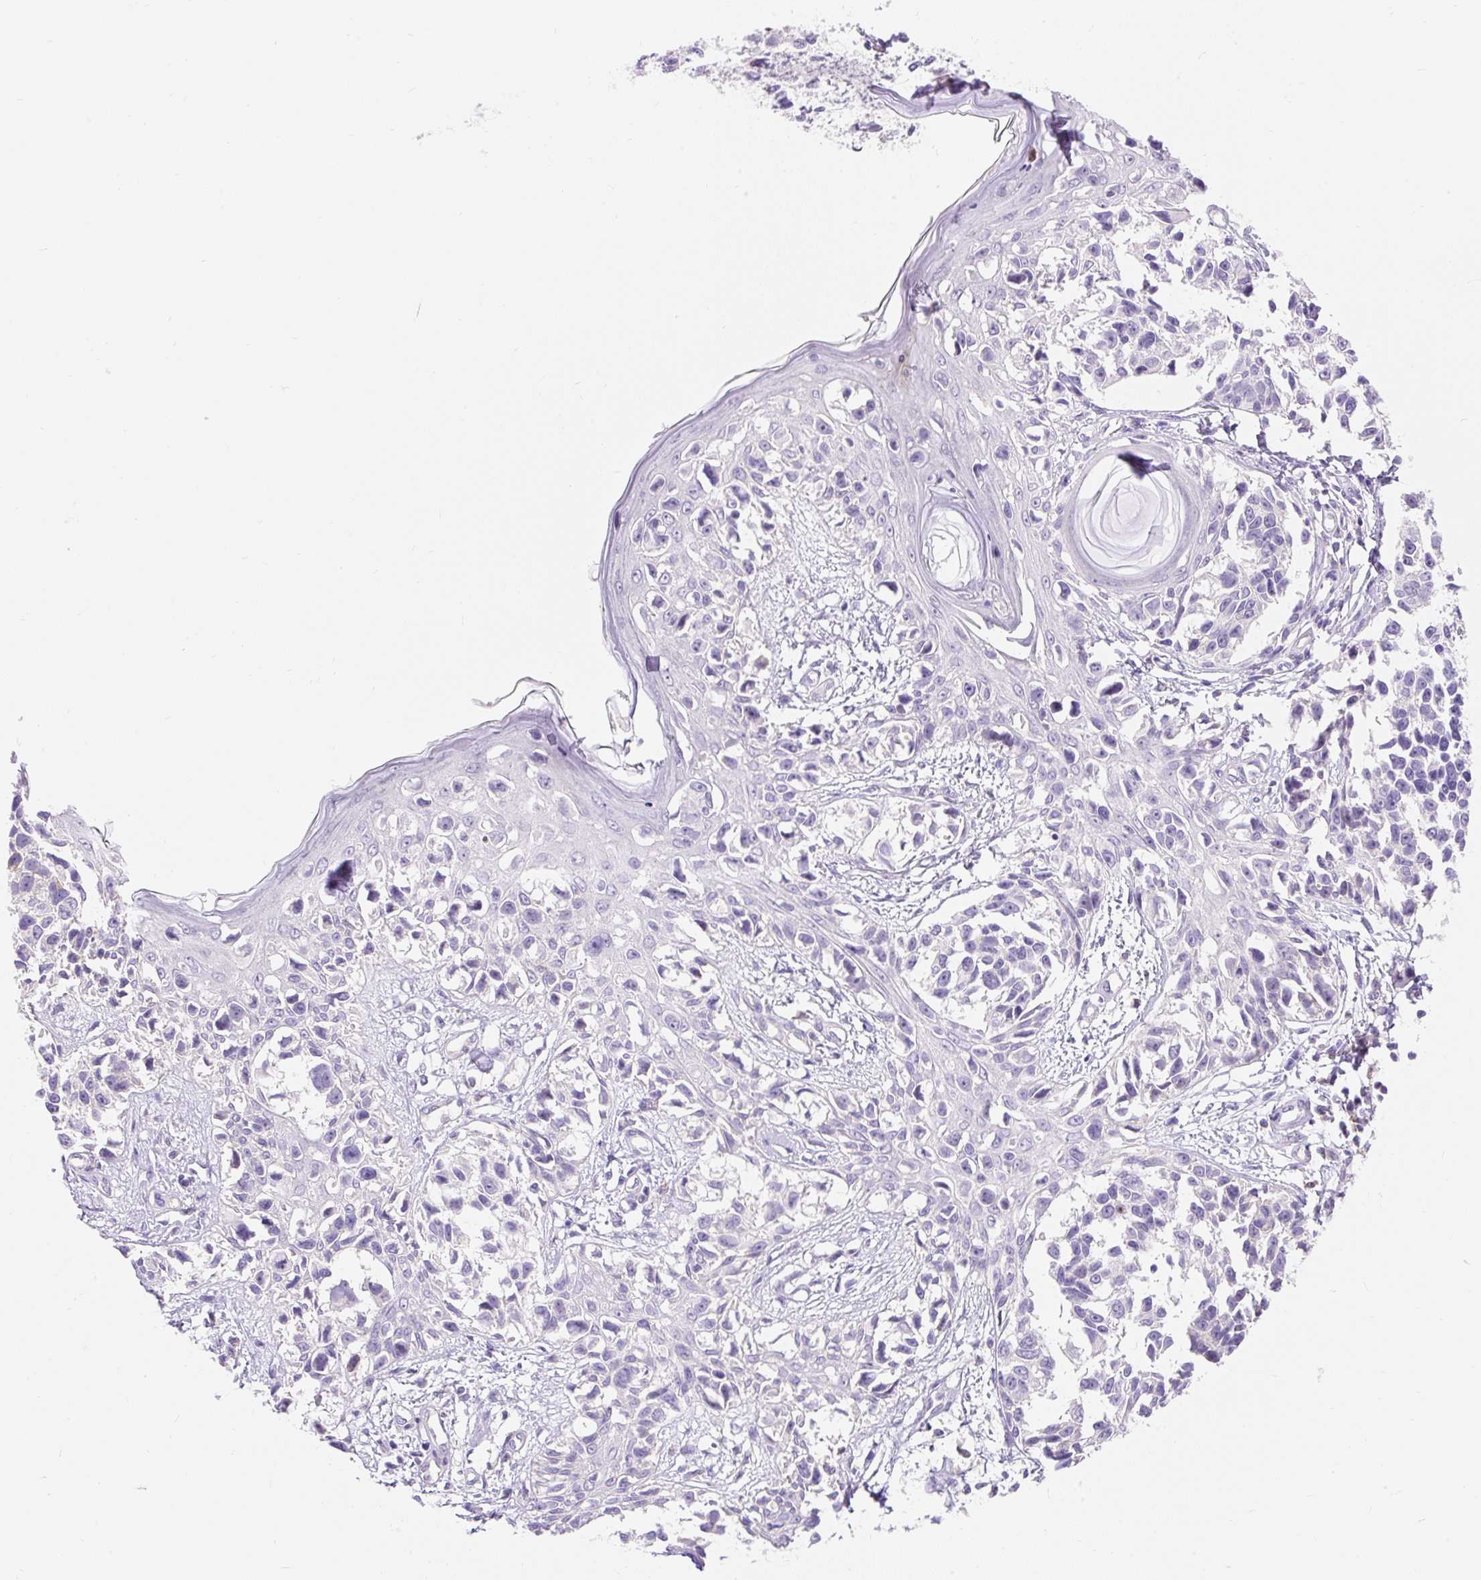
{"staining": {"intensity": "negative", "quantity": "none", "location": "none"}, "tissue": "melanoma", "cell_type": "Tumor cells", "image_type": "cancer", "snomed": [{"axis": "morphology", "description": "Malignant melanoma, NOS"}, {"axis": "topography", "description": "Skin"}], "caption": "A micrograph of malignant melanoma stained for a protein demonstrates no brown staining in tumor cells. (Stains: DAB IHC with hematoxylin counter stain, Microscopy: brightfield microscopy at high magnification).", "gene": "TMEM150C", "patient": {"sex": "male", "age": 73}}